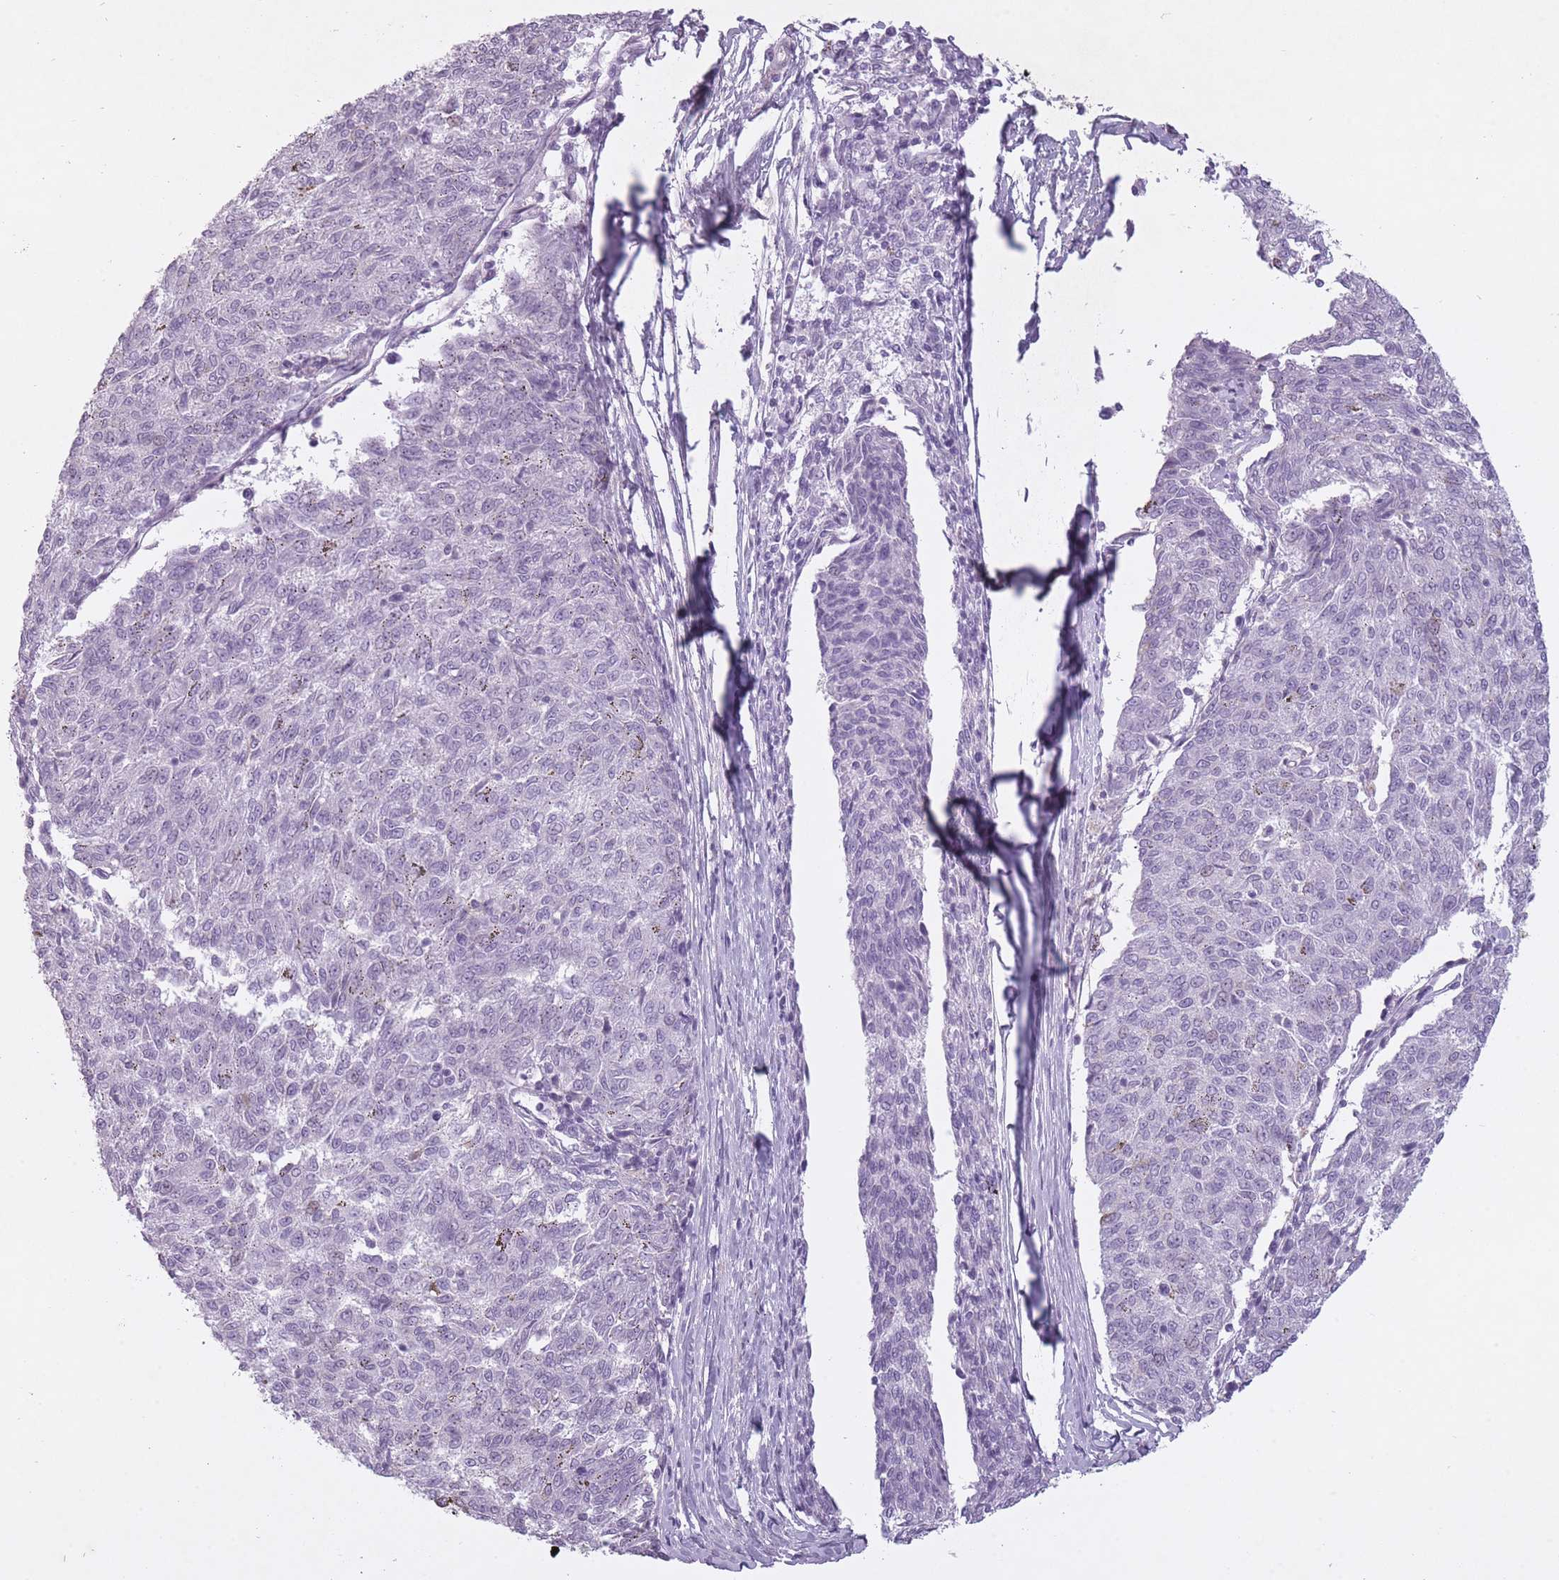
{"staining": {"intensity": "negative", "quantity": "none", "location": "none"}, "tissue": "melanoma", "cell_type": "Tumor cells", "image_type": "cancer", "snomed": [{"axis": "morphology", "description": "Malignant melanoma, NOS"}, {"axis": "topography", "description": "Skin"}], "caption": "DAB immunohistochemical staining of human melanoma exhibits no significant positivity in tumor cells. Nuclei are stained in blue.", "gene": "RFX4", "patient": {"sex": "female", "age": 72}}